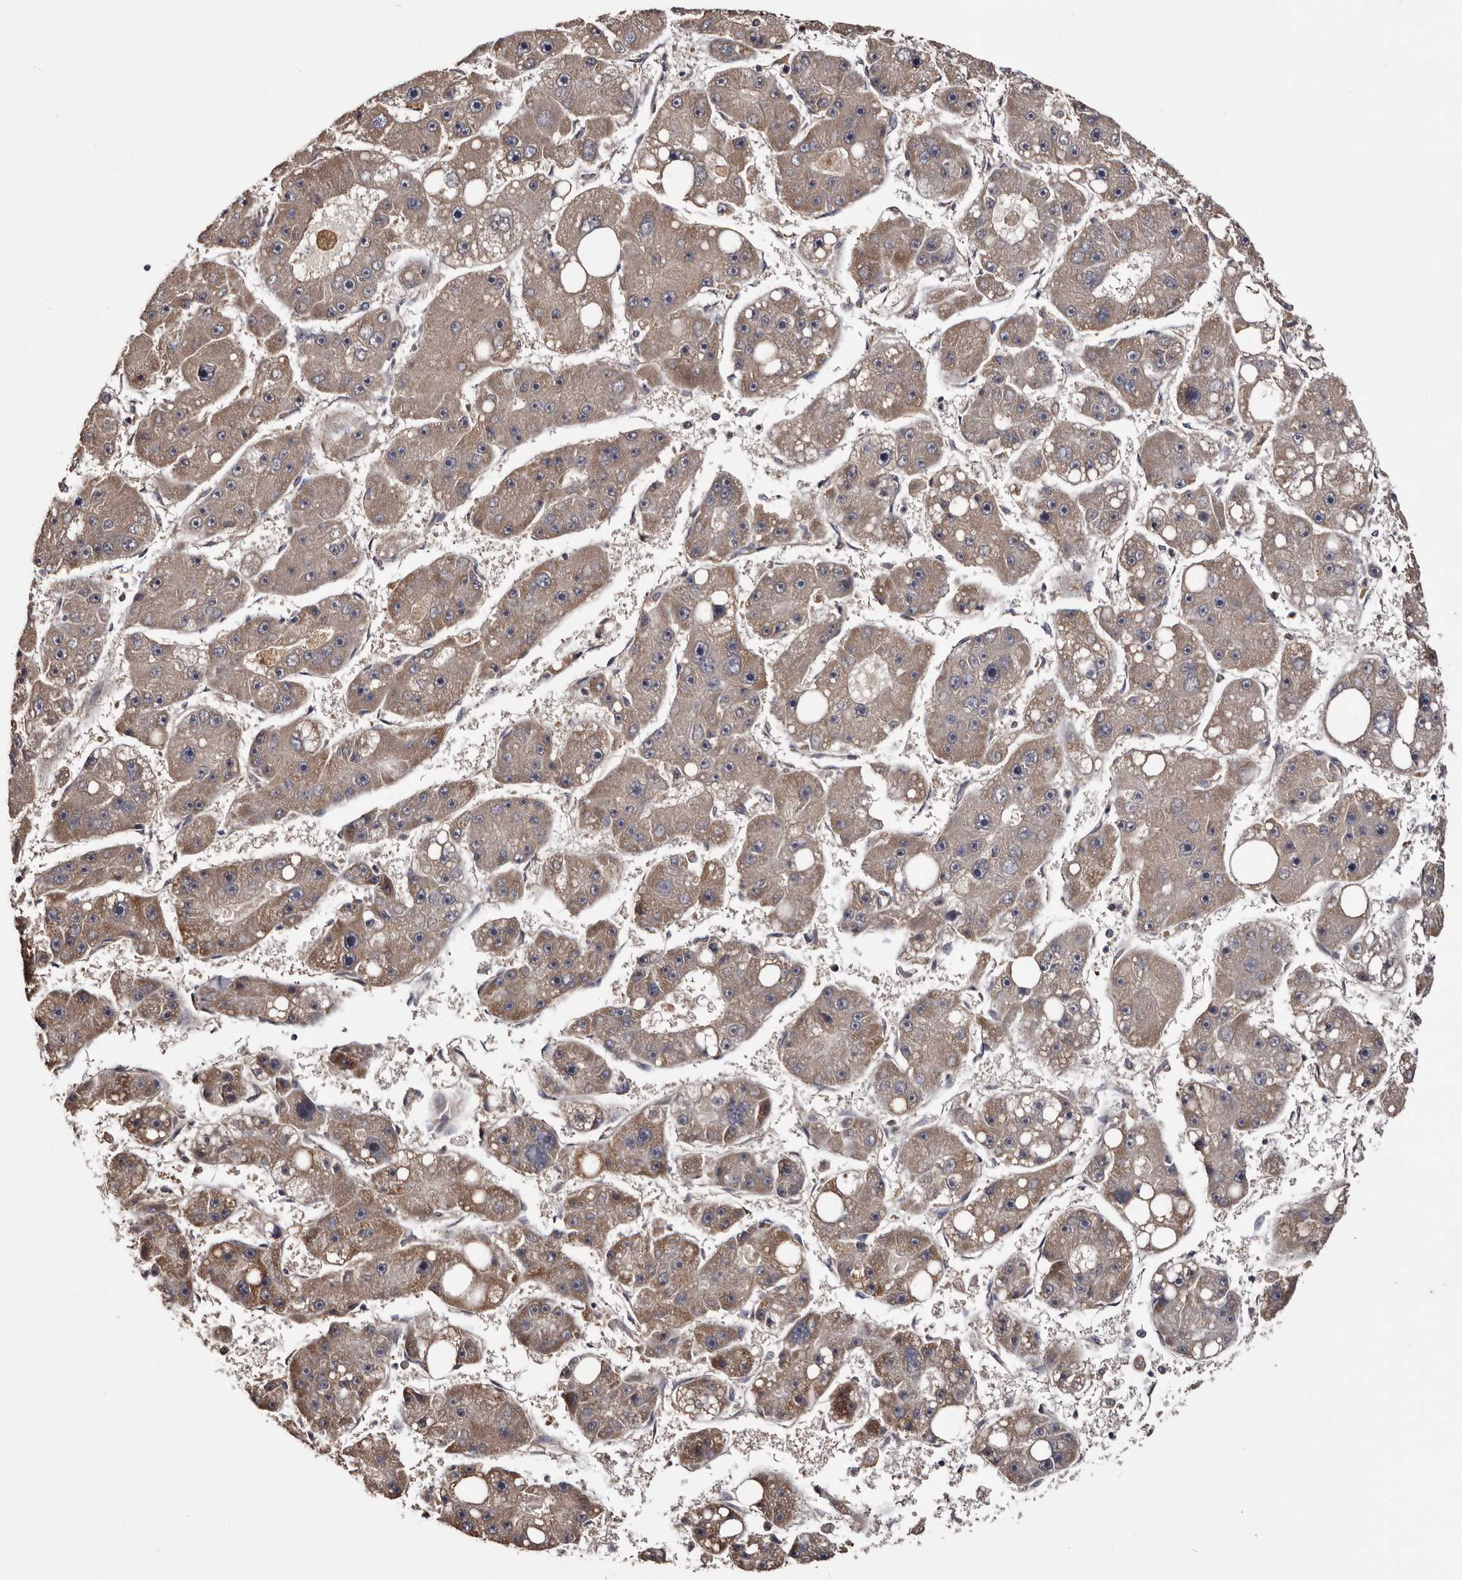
{"staining": {"intensity": "weak", "quantity": ">75%", "location": "cytoplasmic/membranous"}, "tissue": "liver cancer", "cell_type": "Tumor cells", "image_type": "cancer", "snomed": [{"axis": "morphology", "description": "Carcinoma, Hepatocellular, NOS"}, {"axis": "topography", "description": "Liver"}], "caption": "Brown immunohistochemical staining in liver hepatocellular carcinoma displays weak cytoplasmic/membranous staining in approximately >75% of tumor cells. The protein of interest is stained brown, and the nuclei are stained in blue (DAB IHC with brightfield microscopy, high magnification).", "gene": "CYP1B1", "patient": {"sex": "female", "age": 61}}